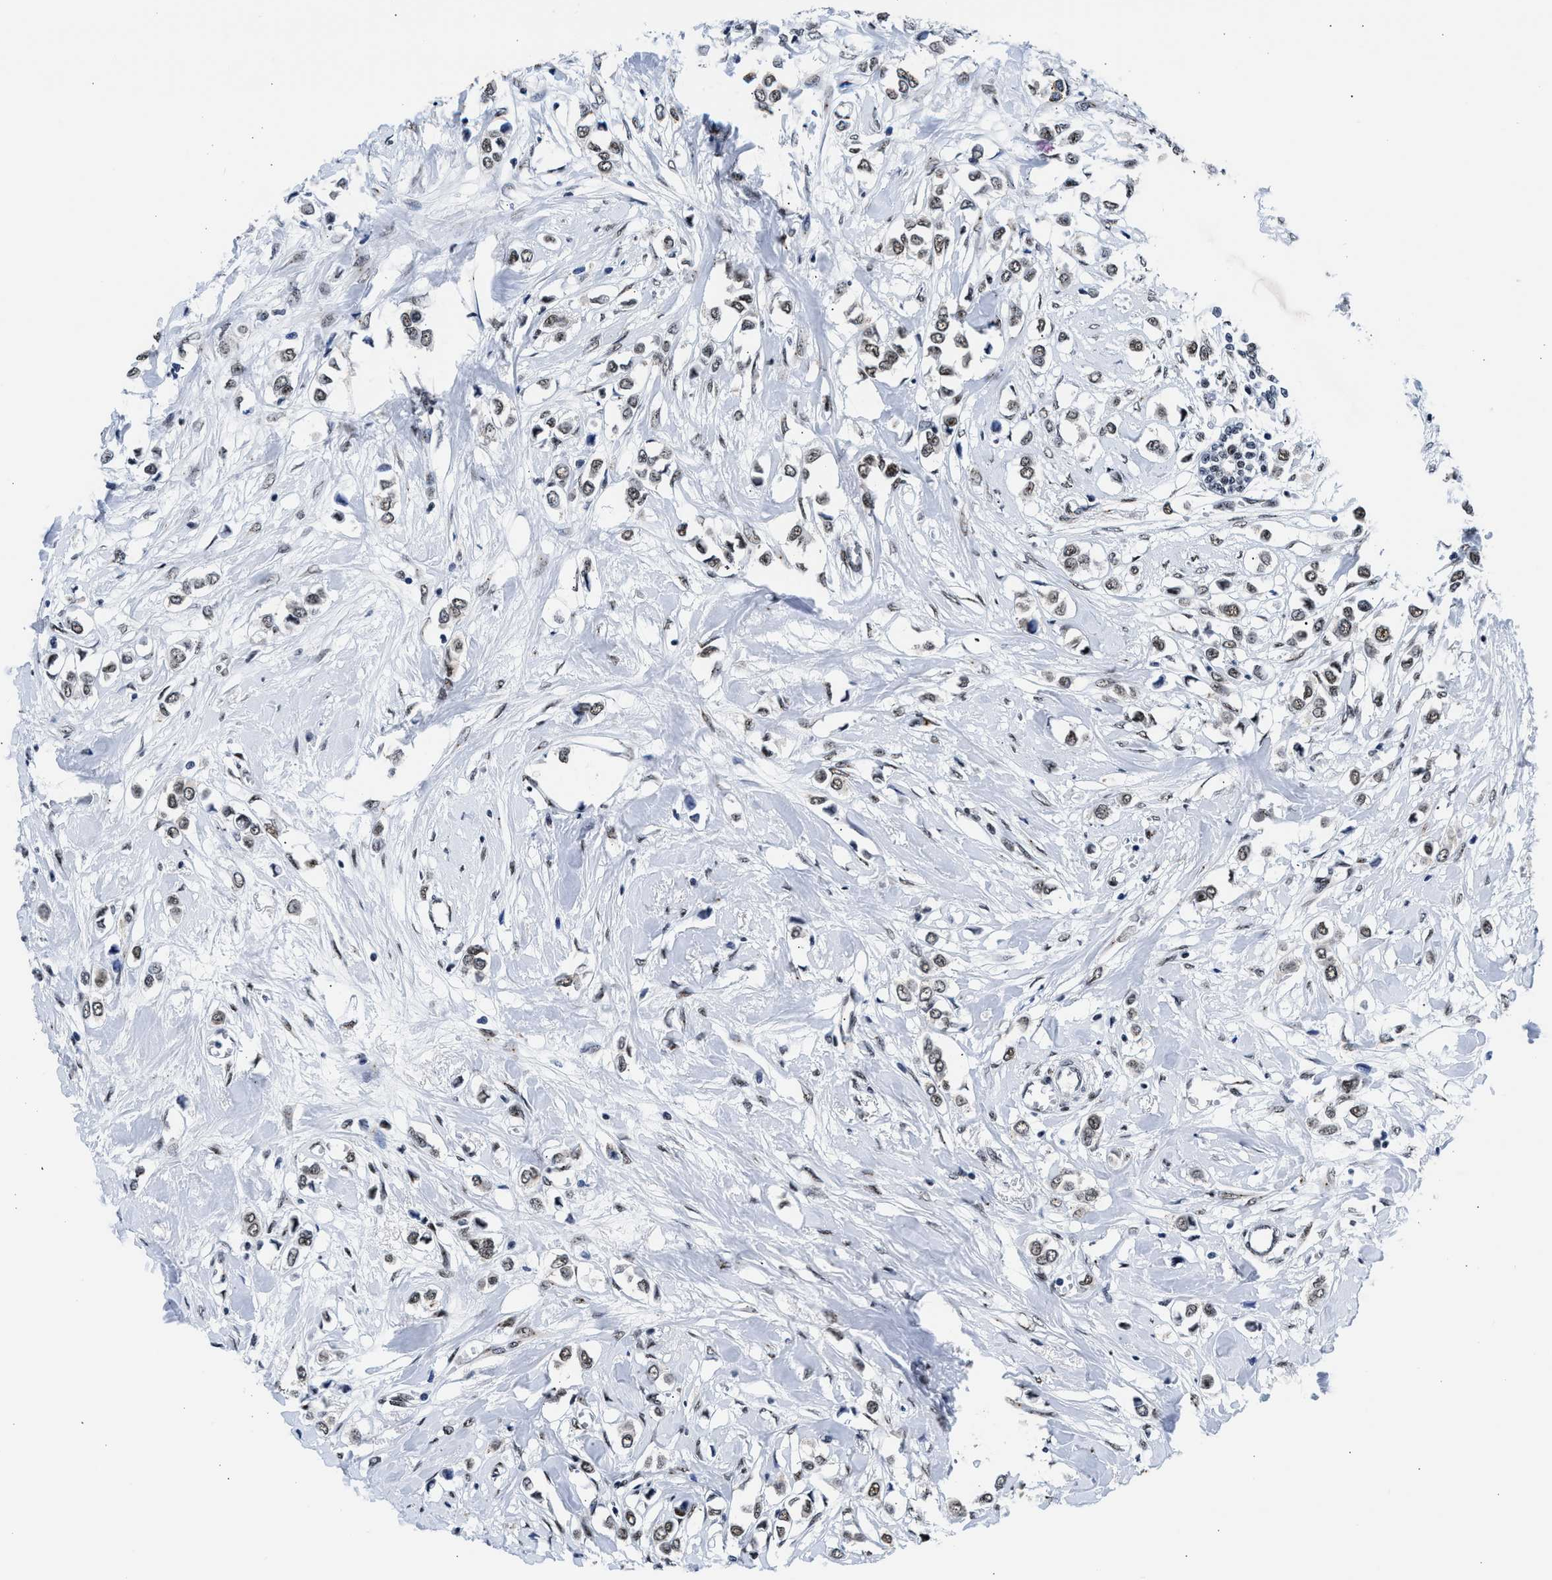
{"staining": {"intensity": "moderate", "quantity": ">75%", "location": "nuclear"}, "tissue": "breast cancer", "cell_type": "Tumor cells", "image_type": "cancer", "snomed": [{"axis": "morphology", "description": "Lobular carcinoma"}, {"axis": "topography", "description": "Breast"}], "caption": "This micrograph demonstrates IHC staining of human breast cancer (lobular carcinoma), with medium moderate nuclear expression in approximately >75% of tumor cells.", "gene": "RBM8A", "patient": {"sex": "female", "age": 51}}